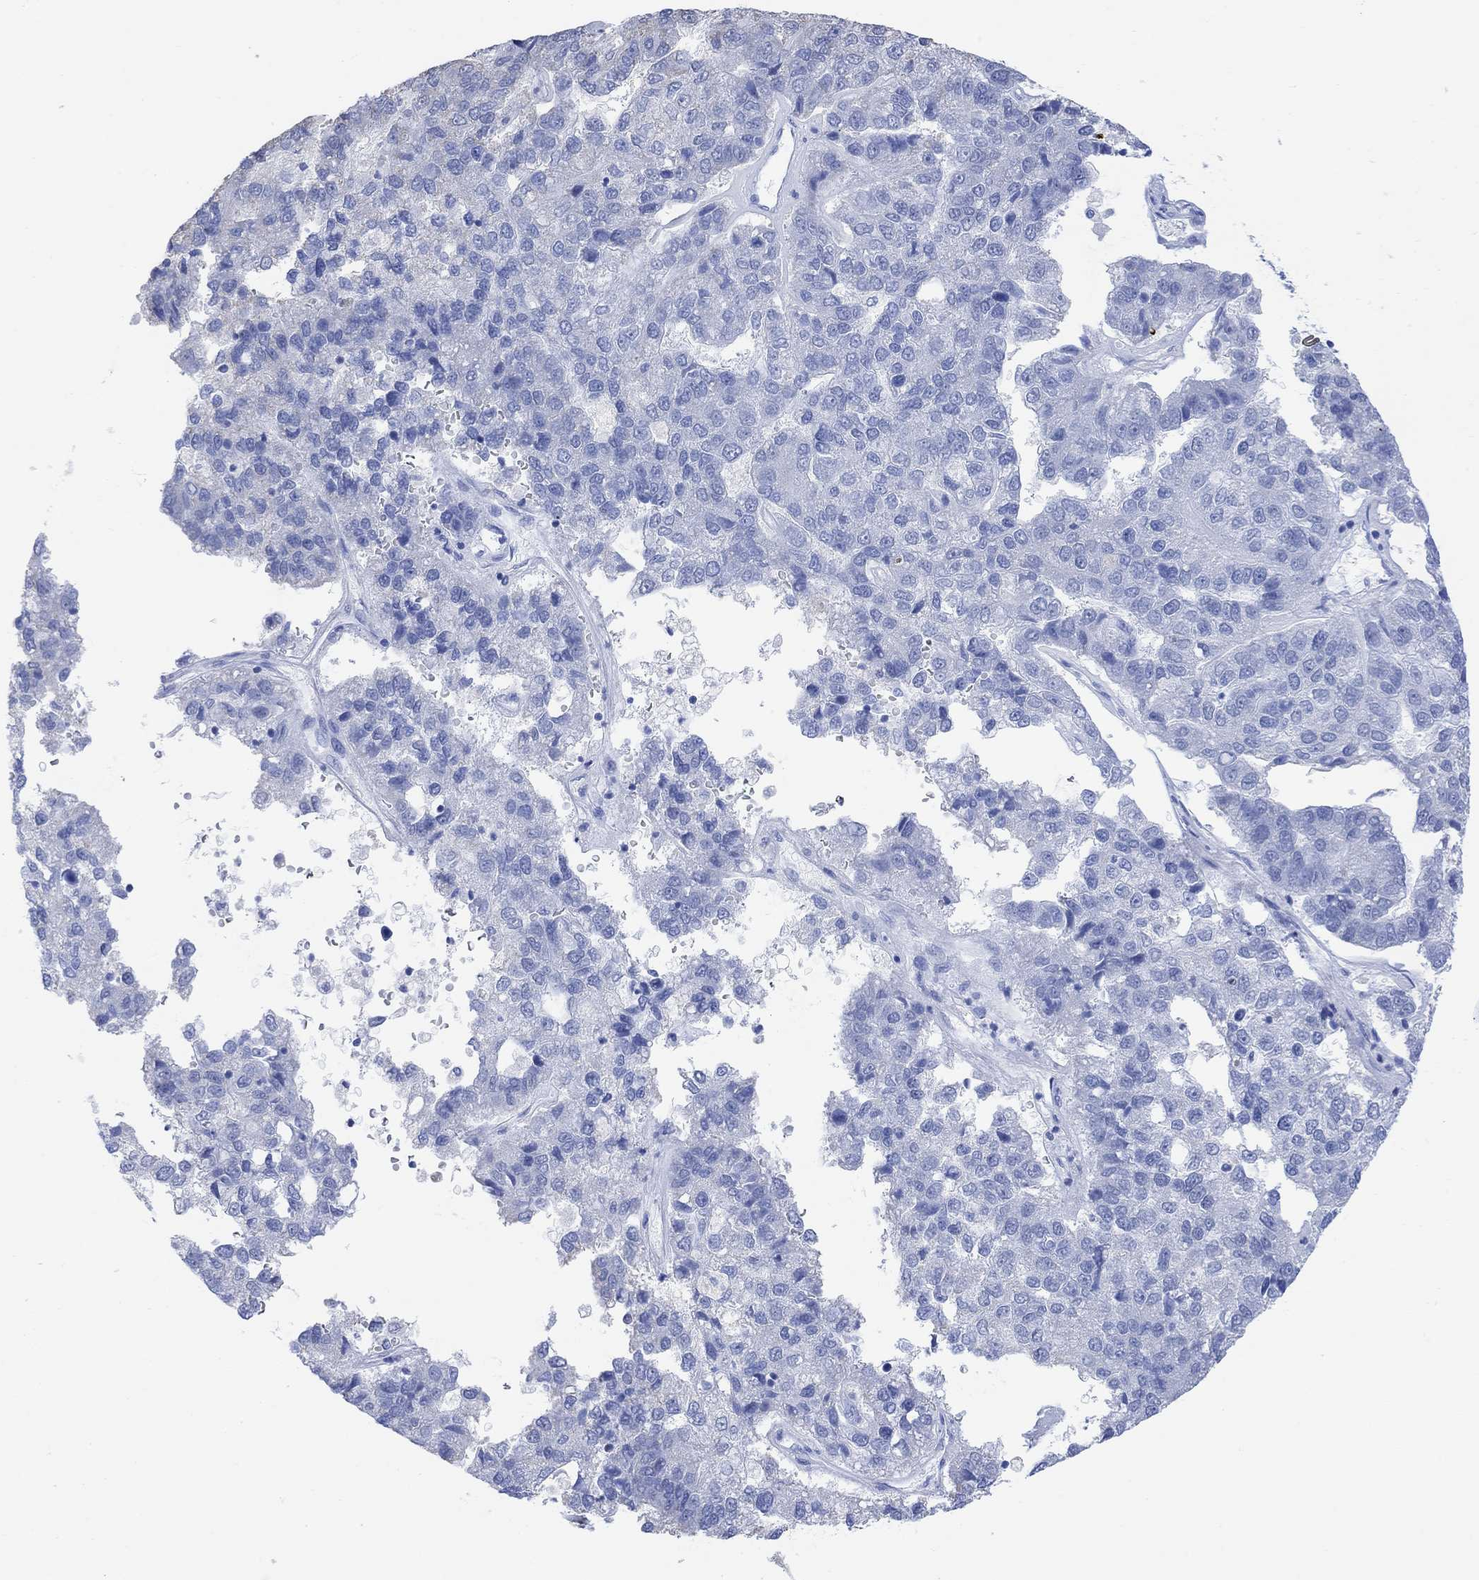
{"staining": {"intensity": "negative", "quantity": "none", "location": "none"}, "tissue": "pancreatic cancer", "cell_type": "Tumor cells", "image_type": "cancer", "snomed": [{"axis": "morphology", "description": "Adenocarcinoma, NOS"}, {"axis": "topography", "description": "Pancreas"}], "caption": "A histopathology image of pancreatic adenocarcinoma stained for a protein reveals no brown staining in tumor cells. Nuclei are stained in blue.", "gene": "SYT12", "patient": {"sex": "female", "age": 61}}